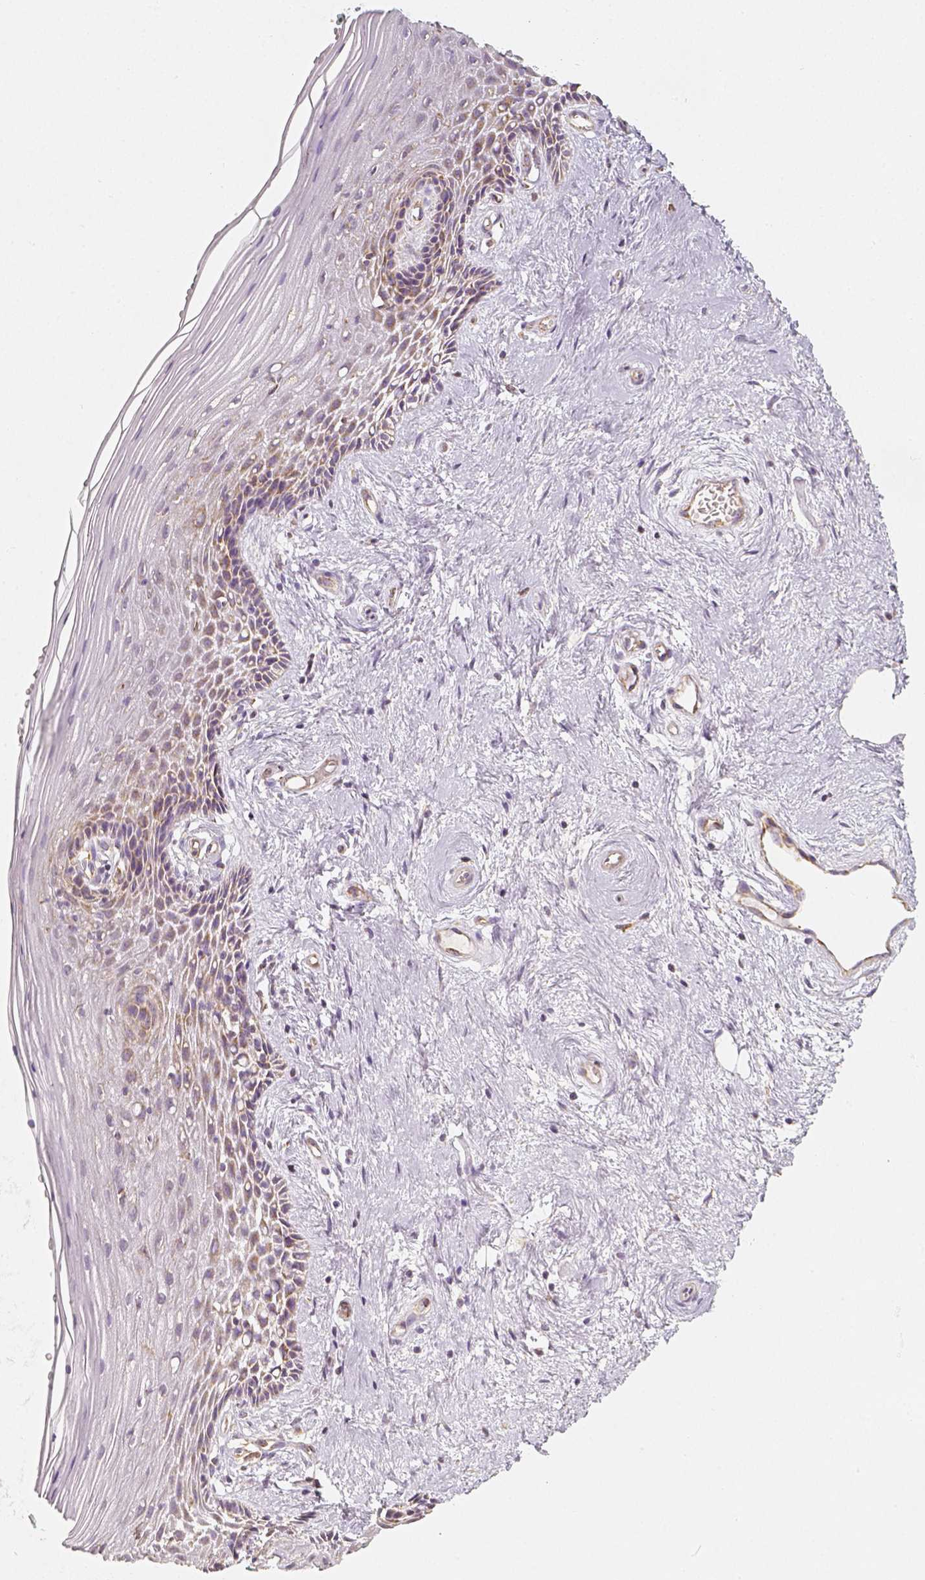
{"staining": {"intensity": "moderate", "quantity": "25%-75%", "location": "cytoplasmic/membranous"}, "tissue": "vagina", "cell_type": "Squamous epithelial cells", "image_type": "normal", "snomed": [{"axis": "morphology", "description": "Normal tissue, NOS"}, {"axis": "topography", "description": "Vagina"}], "caption": "Protein staining by immunohistochemistry (IHC) reveals moderate cytoplasmic/membranous staining in about 25%-75% of squamous epithelial cells in benign vagina.", "gene": "PGAM5", "patient": {"sex": "female", "age": 45}}